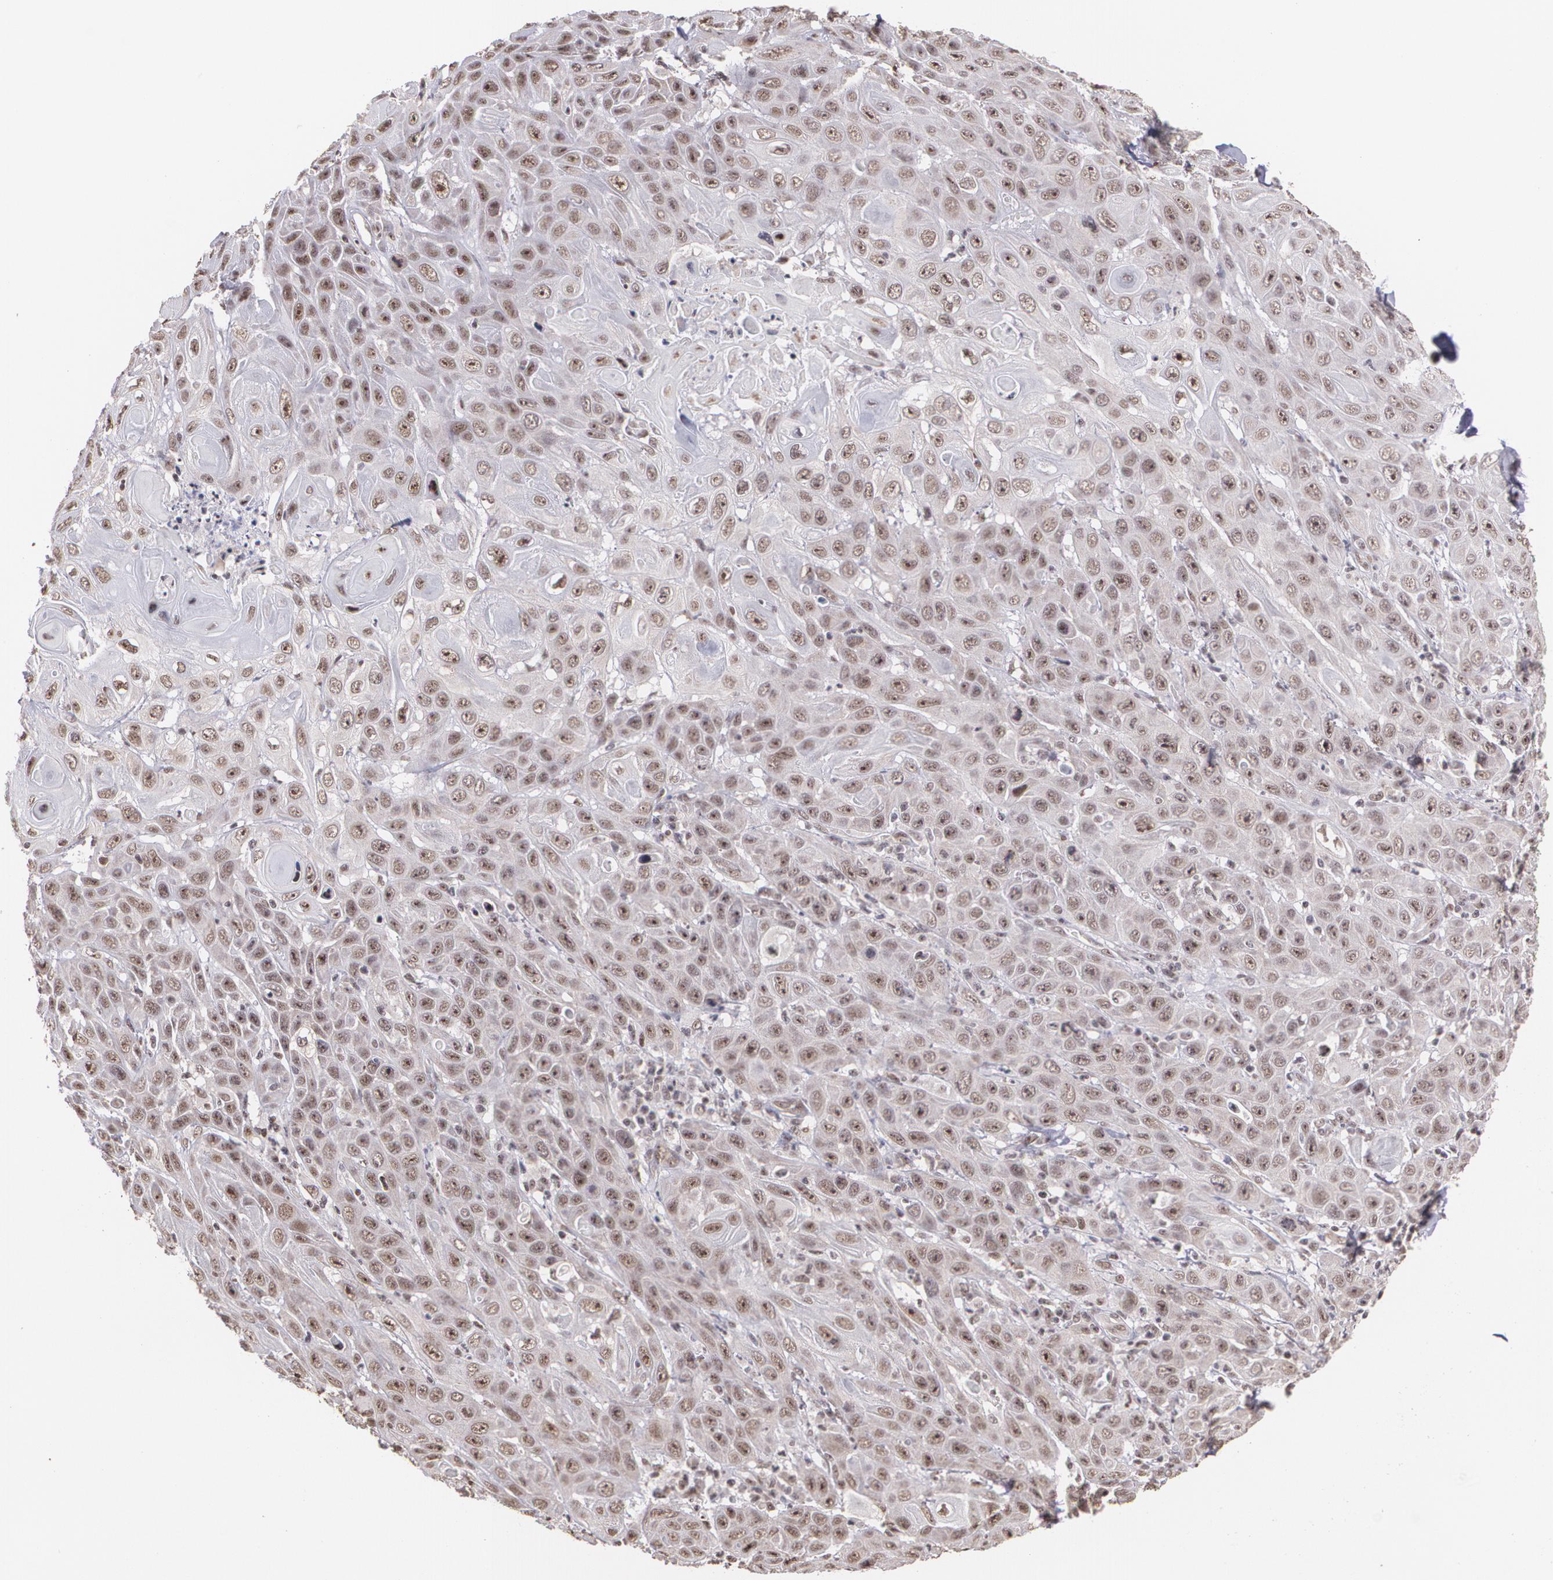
{"staining": {"intensity": "moderate", "quantity": ">75%", "location": "cytoplasmic/membranous,nuclear"}, "tissue": "skin cancer", "cell_type": "Tumor cells", "image_type": "cancer", "snomed": [{"axis": "morphology", "description": "Squamous cell carcinoma, NOS"}, {"axis": "topography", "description": "Skin"}], "caption": "Human skin cancer (squamous cell carcinoma) stained with a brown dye reveals moderate cytoplasmic/membranous and nuclear positive positivity in approximately >75% of tumor cells.", "gene": "C6orf15", "patient": {"sex": "male", "age": 84}}